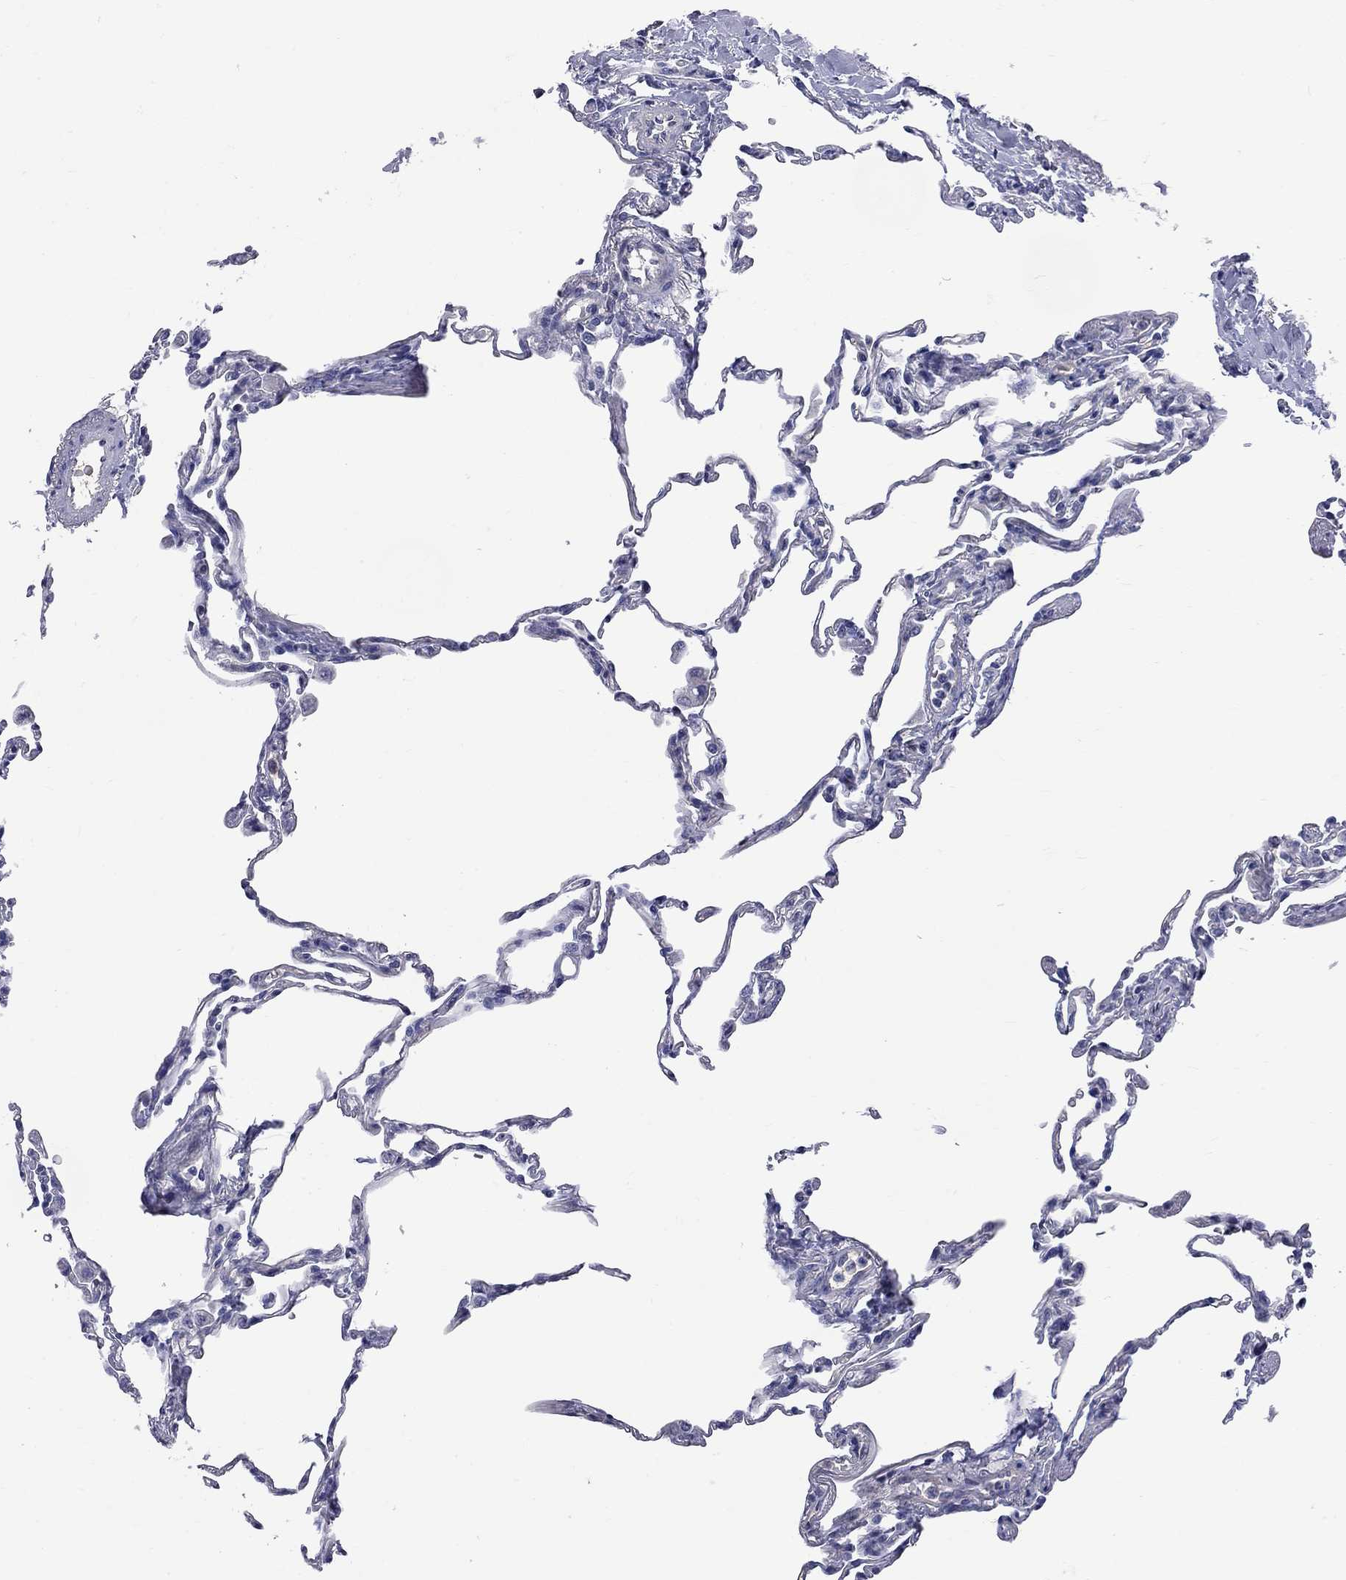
{"staining": {"intensity": "negative", "quantity": "none", "location": "none"}, "tissue": "lung", "cell_type": "Alveolar cells", "image_type": "normal", "snomed": [{"axis": "morphology", "description": "Normal tissue, NOS"}, {"axis": "topography", "description": "Lung"}], "caption": "The image demonstrates no significant expression in alveolar cells of lung. (Stains: DAB immunohistochemistry with hematoxylin counter stain, Microscopy: brightfield microscopy at high magnification).", "gene": "KCND2", "patient": {"sex": "female", "age": 57}}